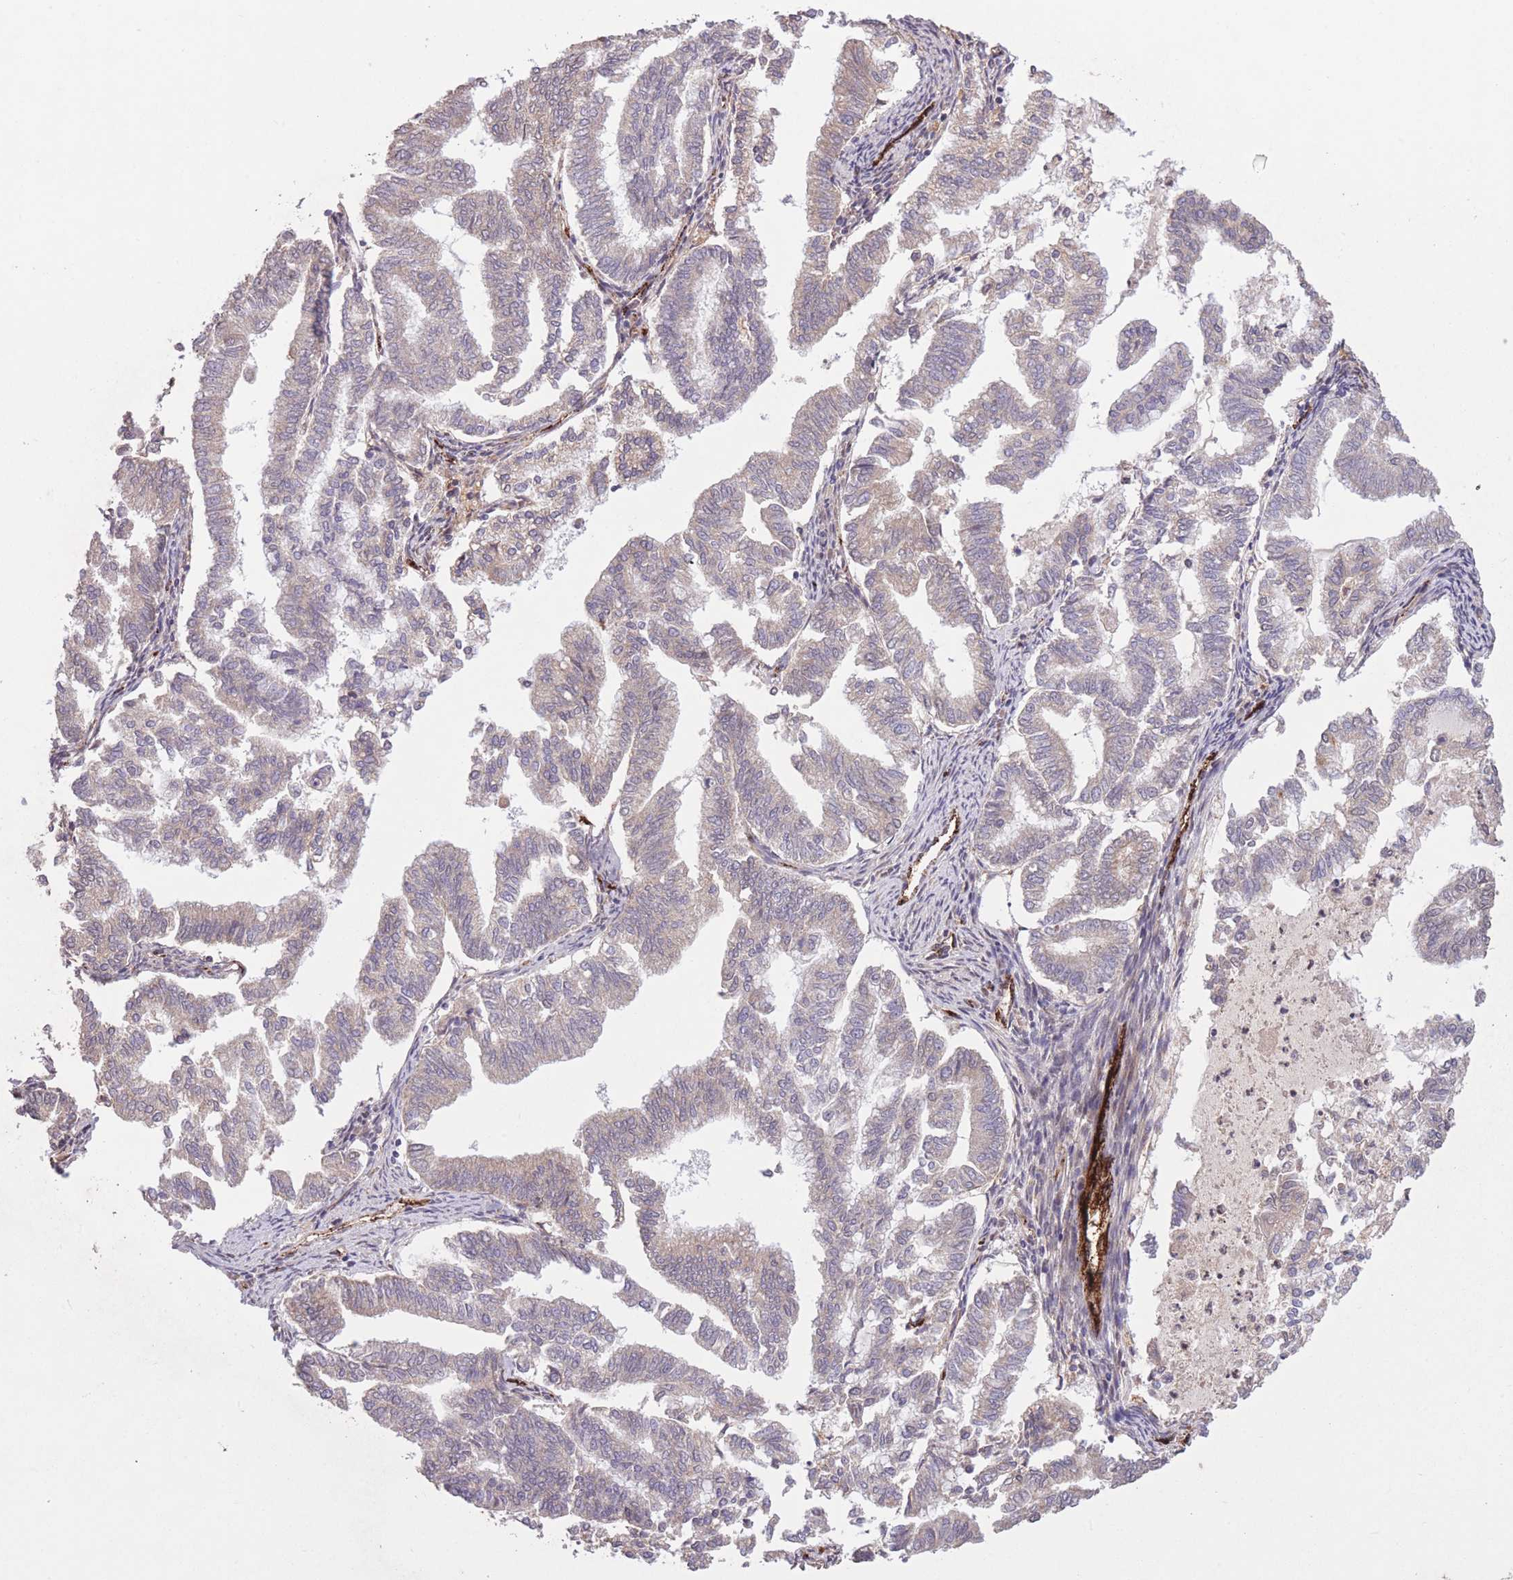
{"staining": {"intensity": "negative", "quantity": "none", "location": "none"}, "tissue": "endometrial cancer", "cell_type": "Tumor cells", "image_type": "cancer", "snomed": [{"axis": "morphology", "description": "Adenocarcinoma, NOS"}, {"axis": "topography", "description": "Endometrium"}], "caption": "A photomicrograph of human endometrial cancer is negative for staining in tumor cells.", "gene": "CISH", "patient": {"sex": "female", "age": 79}}